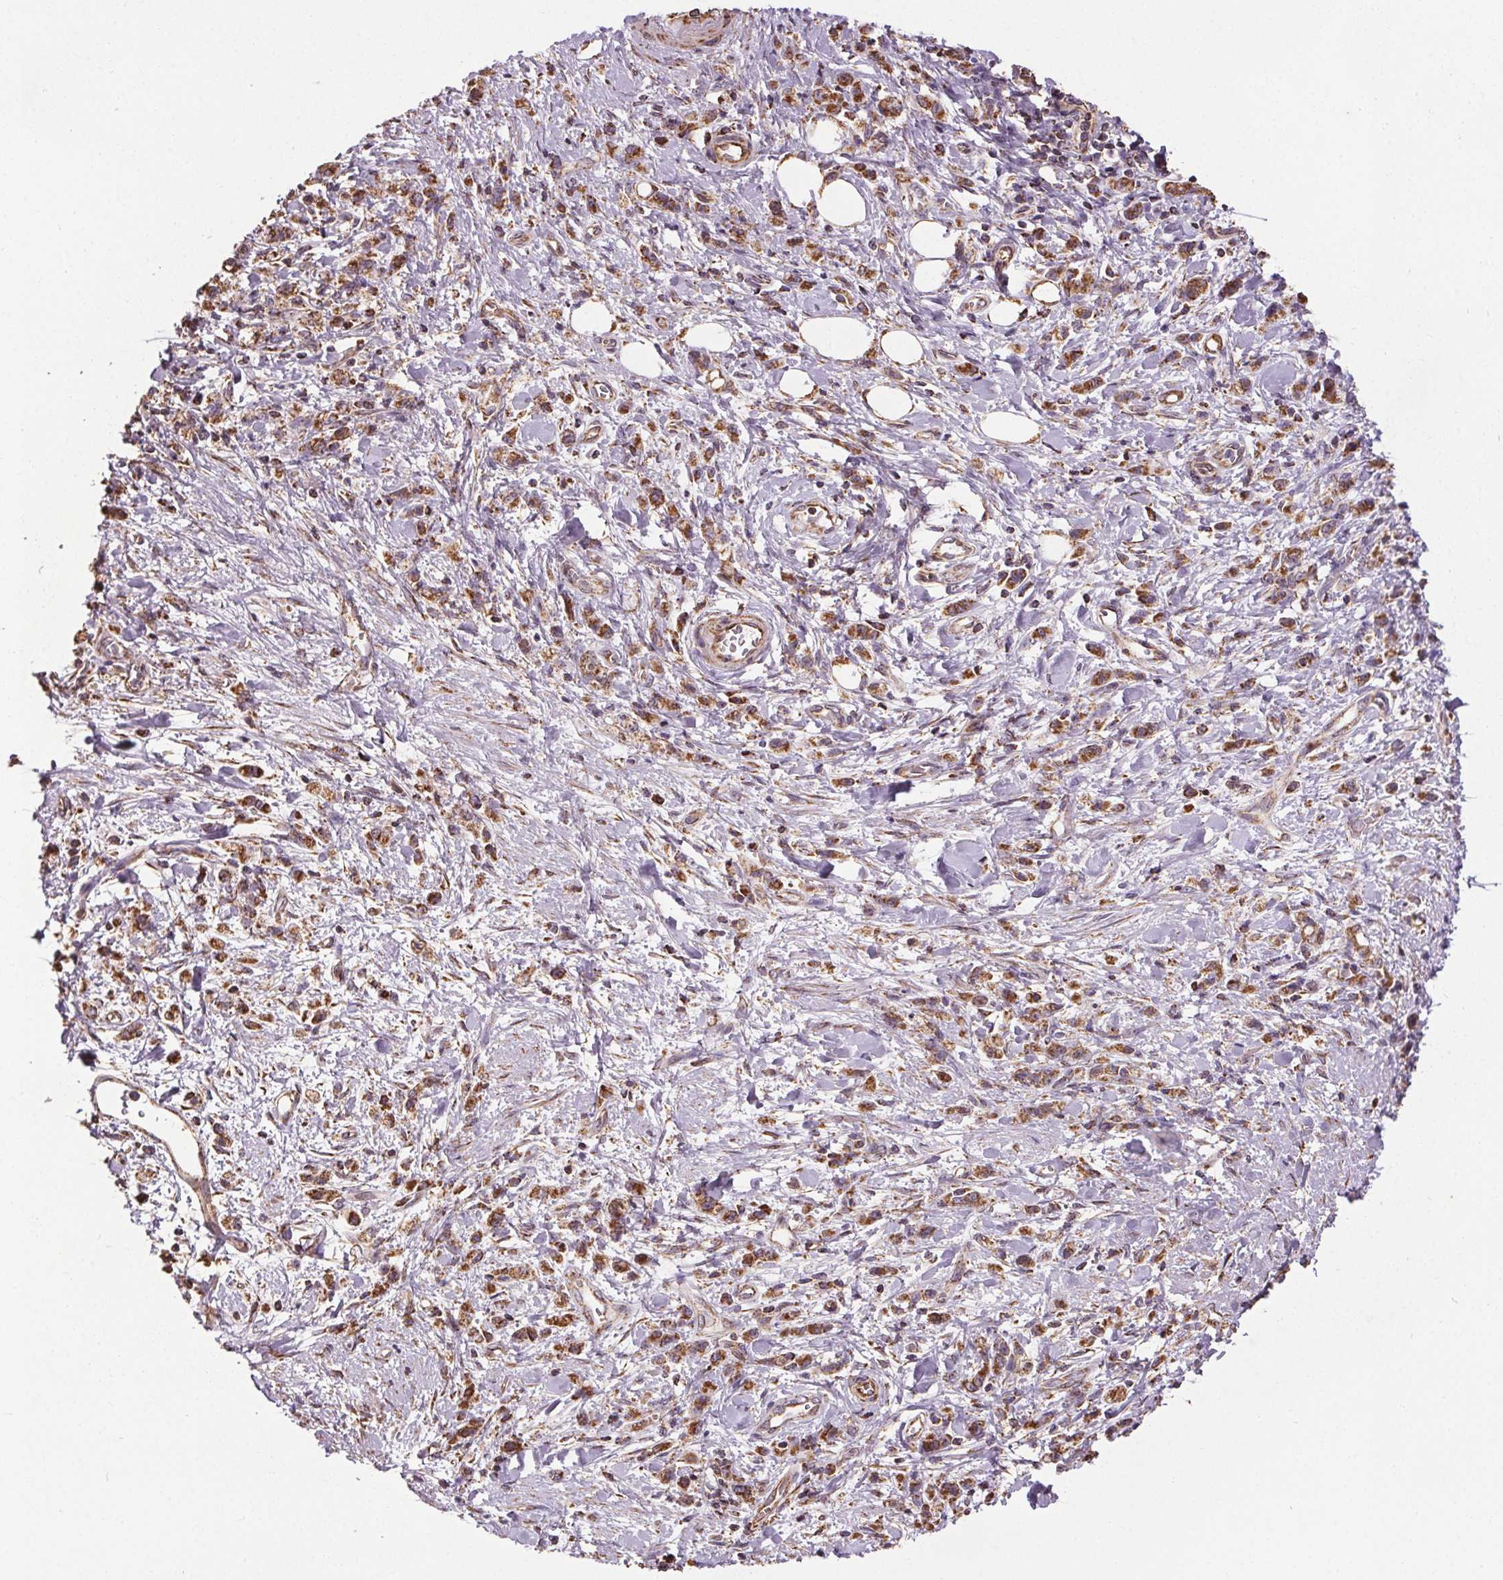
{"staining": {"intensity": "moderate", "quantity": ">75%", "location": "cytoplasmic/membranous"}, "tissue": "stomach cancer", "cell_type": "Tumor cells", "image_type": "cancer", "snomed": [{"axis": "morphology", "description": "Adenocarcinoma, NOS"}, {"axis": "topography", "description": "Stomach"}], "caption": "High-magnification brightfield microscopy of stomach adenocarcinoma stained with DAB (brown) and counterstained with hematoxylin (blue). tumor cells exhibit moderate cytoplasmic/membranous positivity is identified in about>75% of cells. Using DAB (brown) and hematoxylin (blue) stains, captured at high magnification using brightfield microscopy.", "gene": "ZNF548", "patient": {"sex": "male", "age": 77}}